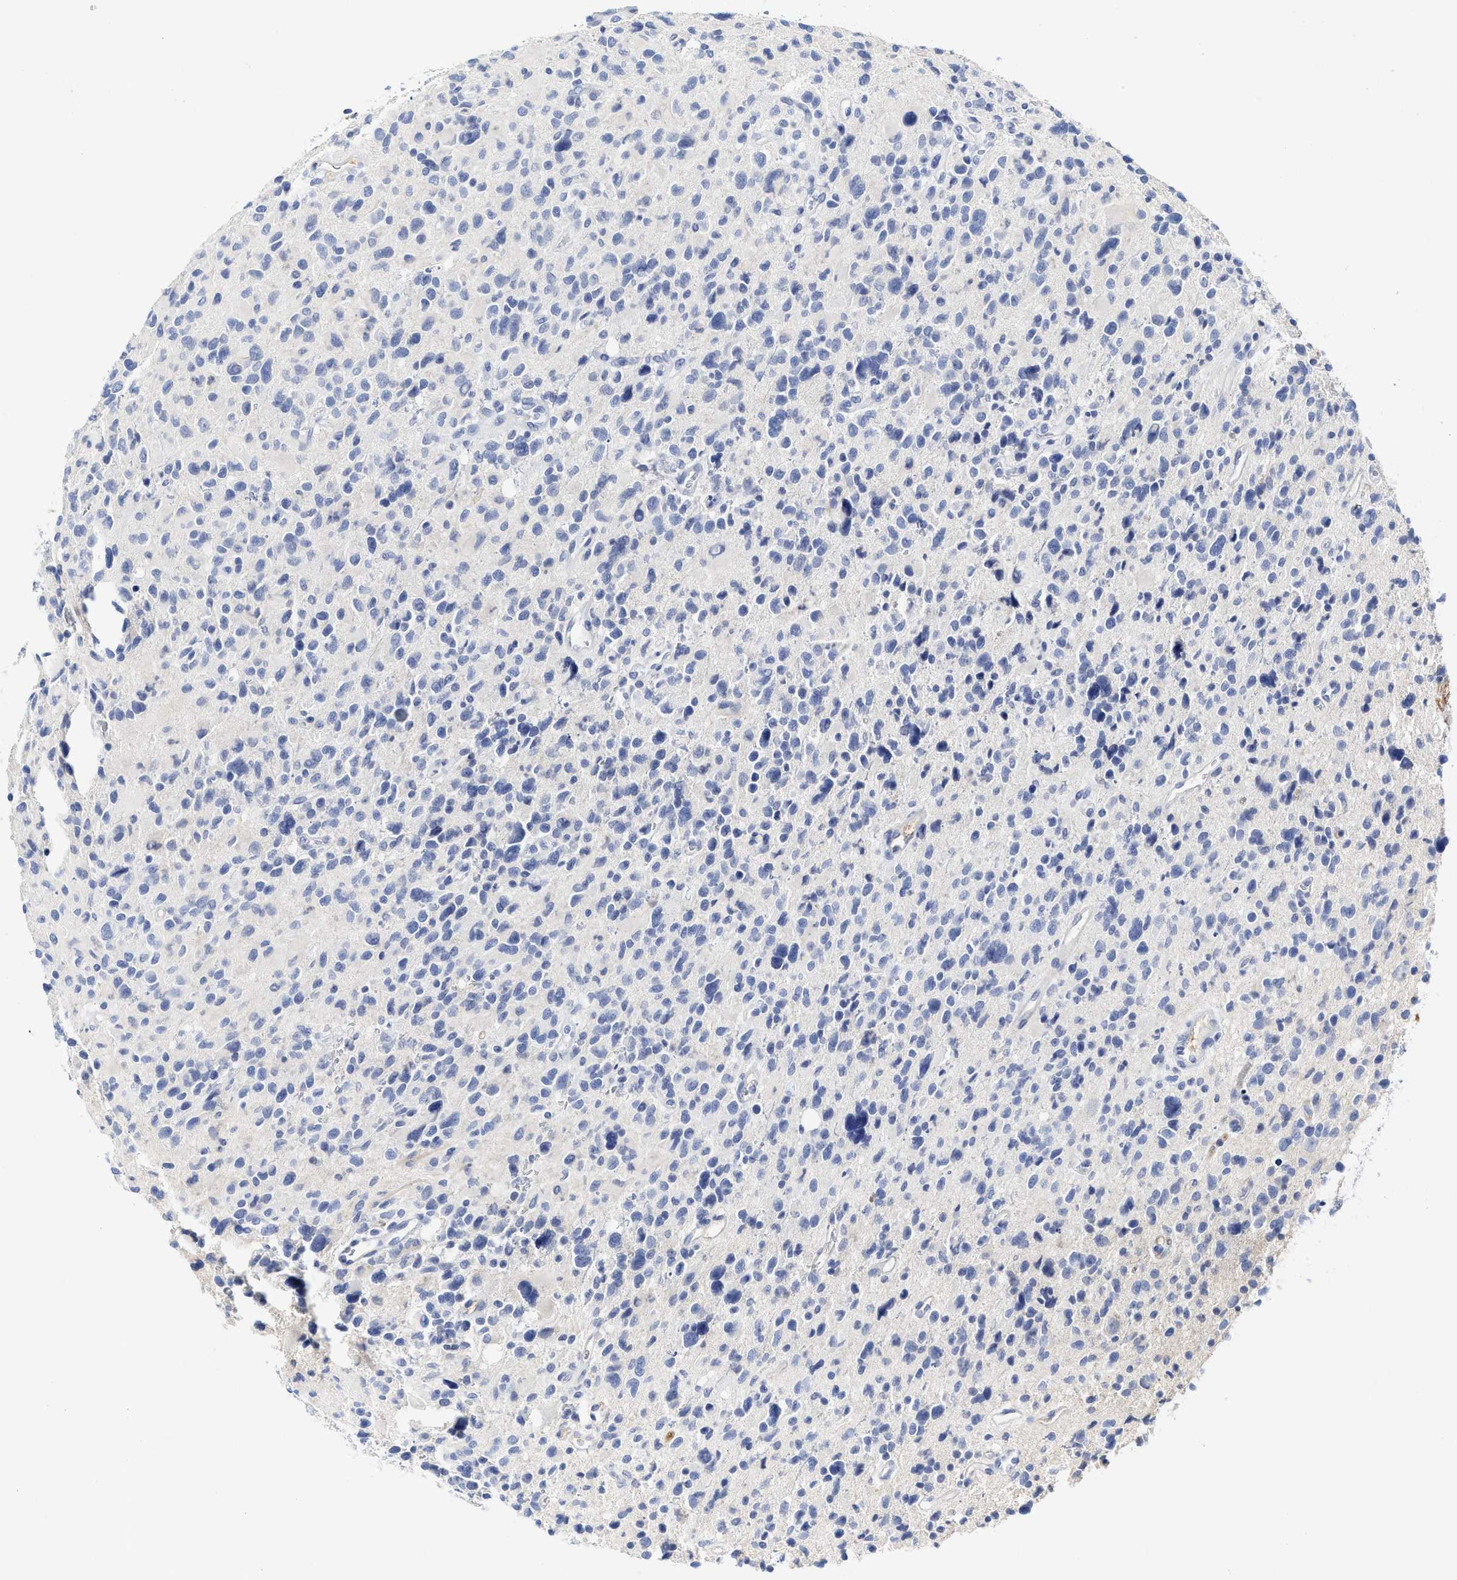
{"staining": {"intensity": "negative", "quantity": "none", "location": "none"}, "tissue": "glioma", "cell_type": "Tumor cells", "image_type": "cancer", "snomed": [{"axis": "morphology", "description": "Glioma, malignant, High grade"}, {"axis": "topography", "description": "Brain"}], "caption": "IHC of glioma exhibits no staining in tumor cells.", "gene": "C2", "patient": {"sex": "male", "age": 48}}